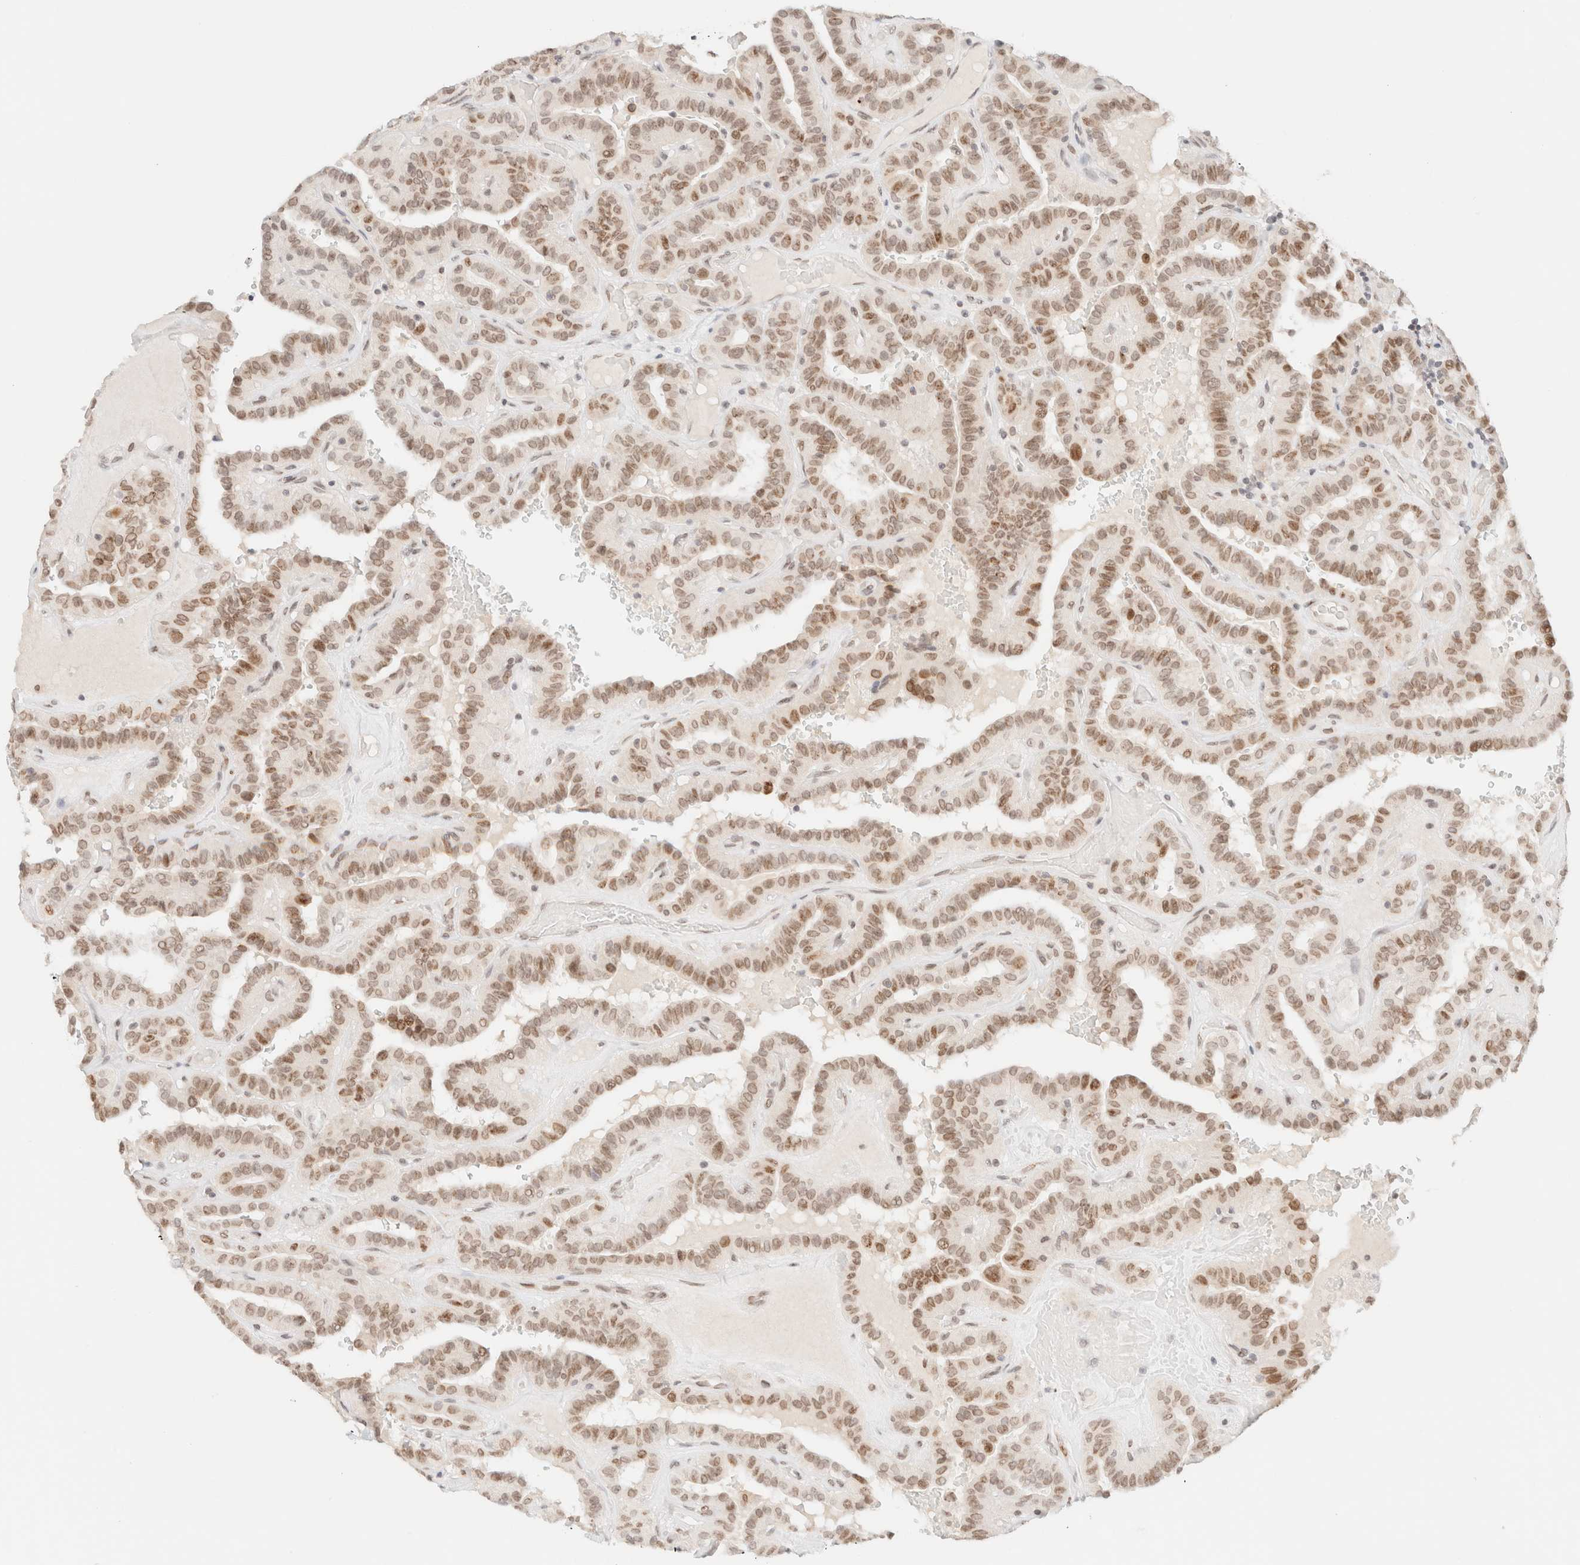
{"staining": {"intensity": "weak", "quantity": ">75%", "location": "nuclear"}, "tissue": "thyroid cancer", "cell_type": "Tumor cells", "image_type": "cancer", "snomed": [{"axis": "morphology", "description": "Papillary adenocarcinoma, NOS"}, {"axis": "topography", "description": "Thyroid gland"}], "caption": "A photomicrograph of thyroid cancer stained for a protein reveals weak nuclear brown staining in tumor cells. The staining is performed using DAB (3,3'-diaminobenzidine) brown chromogen to label protein expression. The nuclei are counter-stained blue using hematoxylin.", "gene": "ZNF770", "patient": {"sex": "male", "age": 77}}